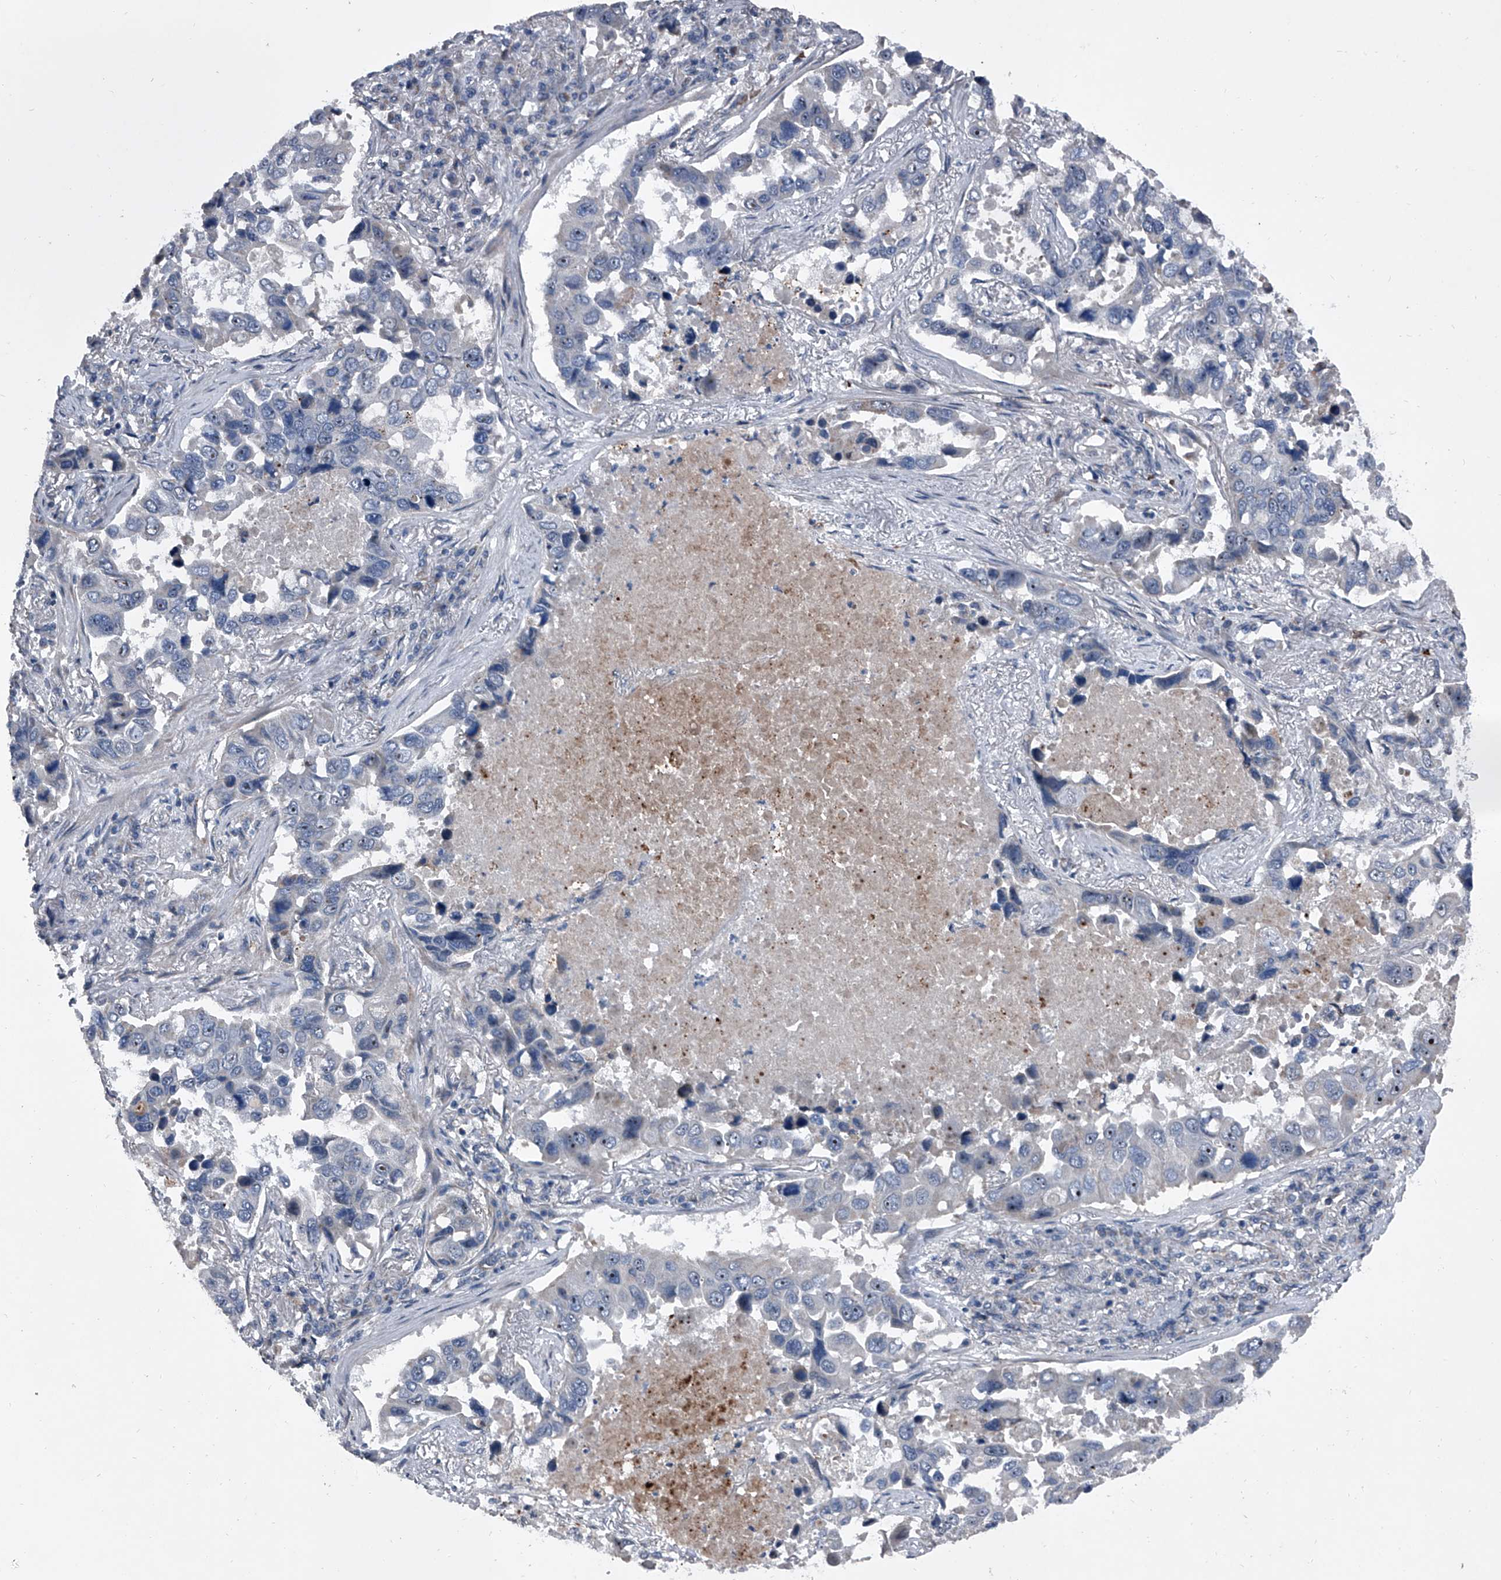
{"staining": {"intensity": "negative", "quantity": "none", "location": "none"}, "tissue": "lung cancer", "cell_type": "Tumor cells", "image_type": "cancer", "snomed": [{"axis": "morphology", "description": "Adenocarcinoma, NOS"}, {"axis": "topography", "description": "Lung"}], "caption": "A photomicrograph of adenocarcinoma (lung) stained for a protein demonstrates no brown staining in tumor cells.", "gene": "CEP85L", "patient": {"sex": "male", "age": 64}}